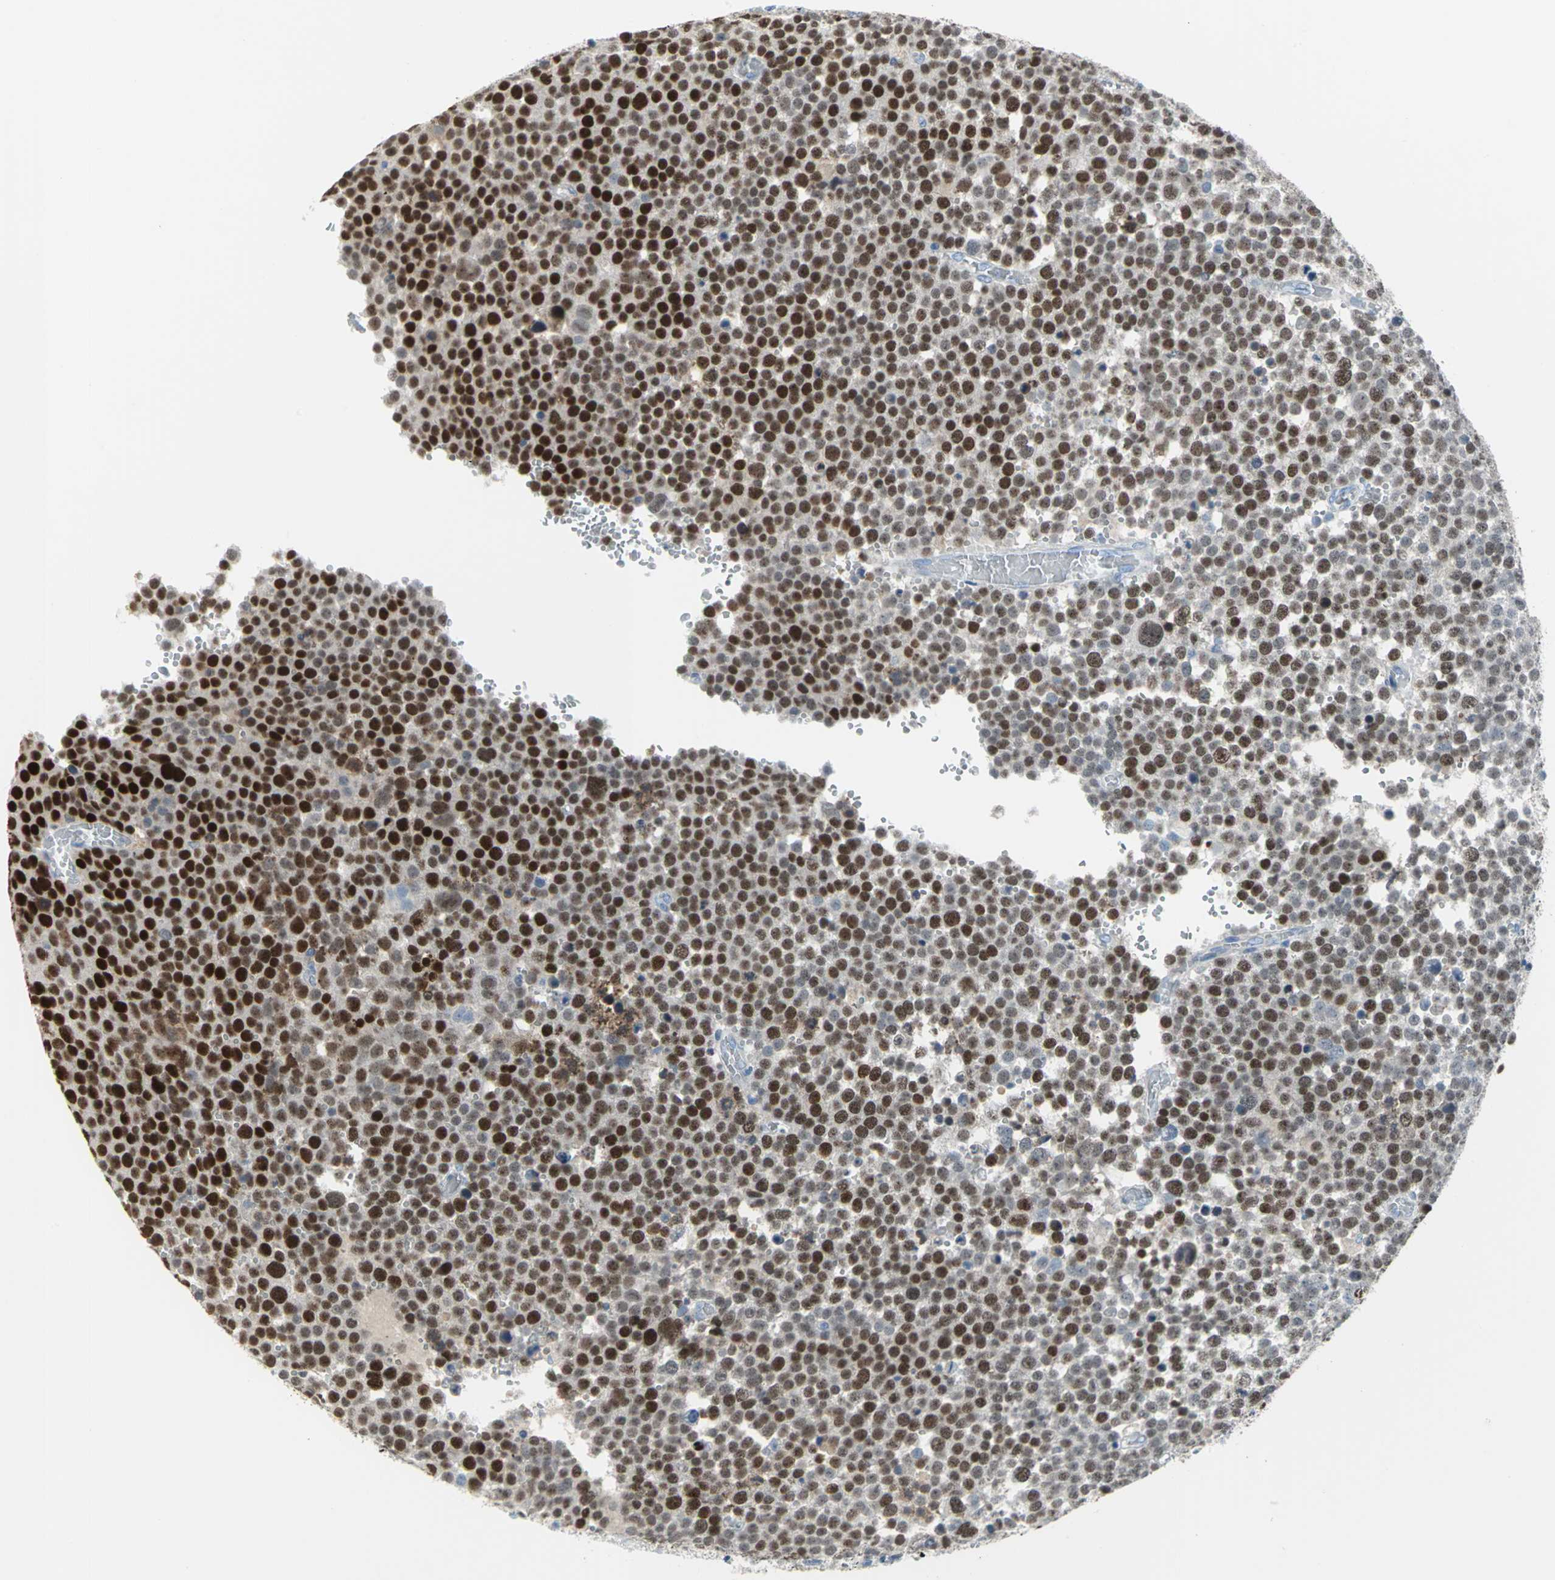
{"staining": {"intensity": "strong", "quantity": ">75%", "location": "nuclear"}, "tissue": "testis cancer", "cell_type": "Tumor cells", "image_type": "cancer", "snomed": [{"axis": "morphology", "description": "Seminoma, NOS"}, {"axis": "topography", "description": "Testis"}], "caption": "Brown immunohistochemical staining in human testis cancer demonstrates strong nuclear staining in about >75% of tumor cells.", "gene": "MCM4", "patient": {"sex": "male", "age": 71}}